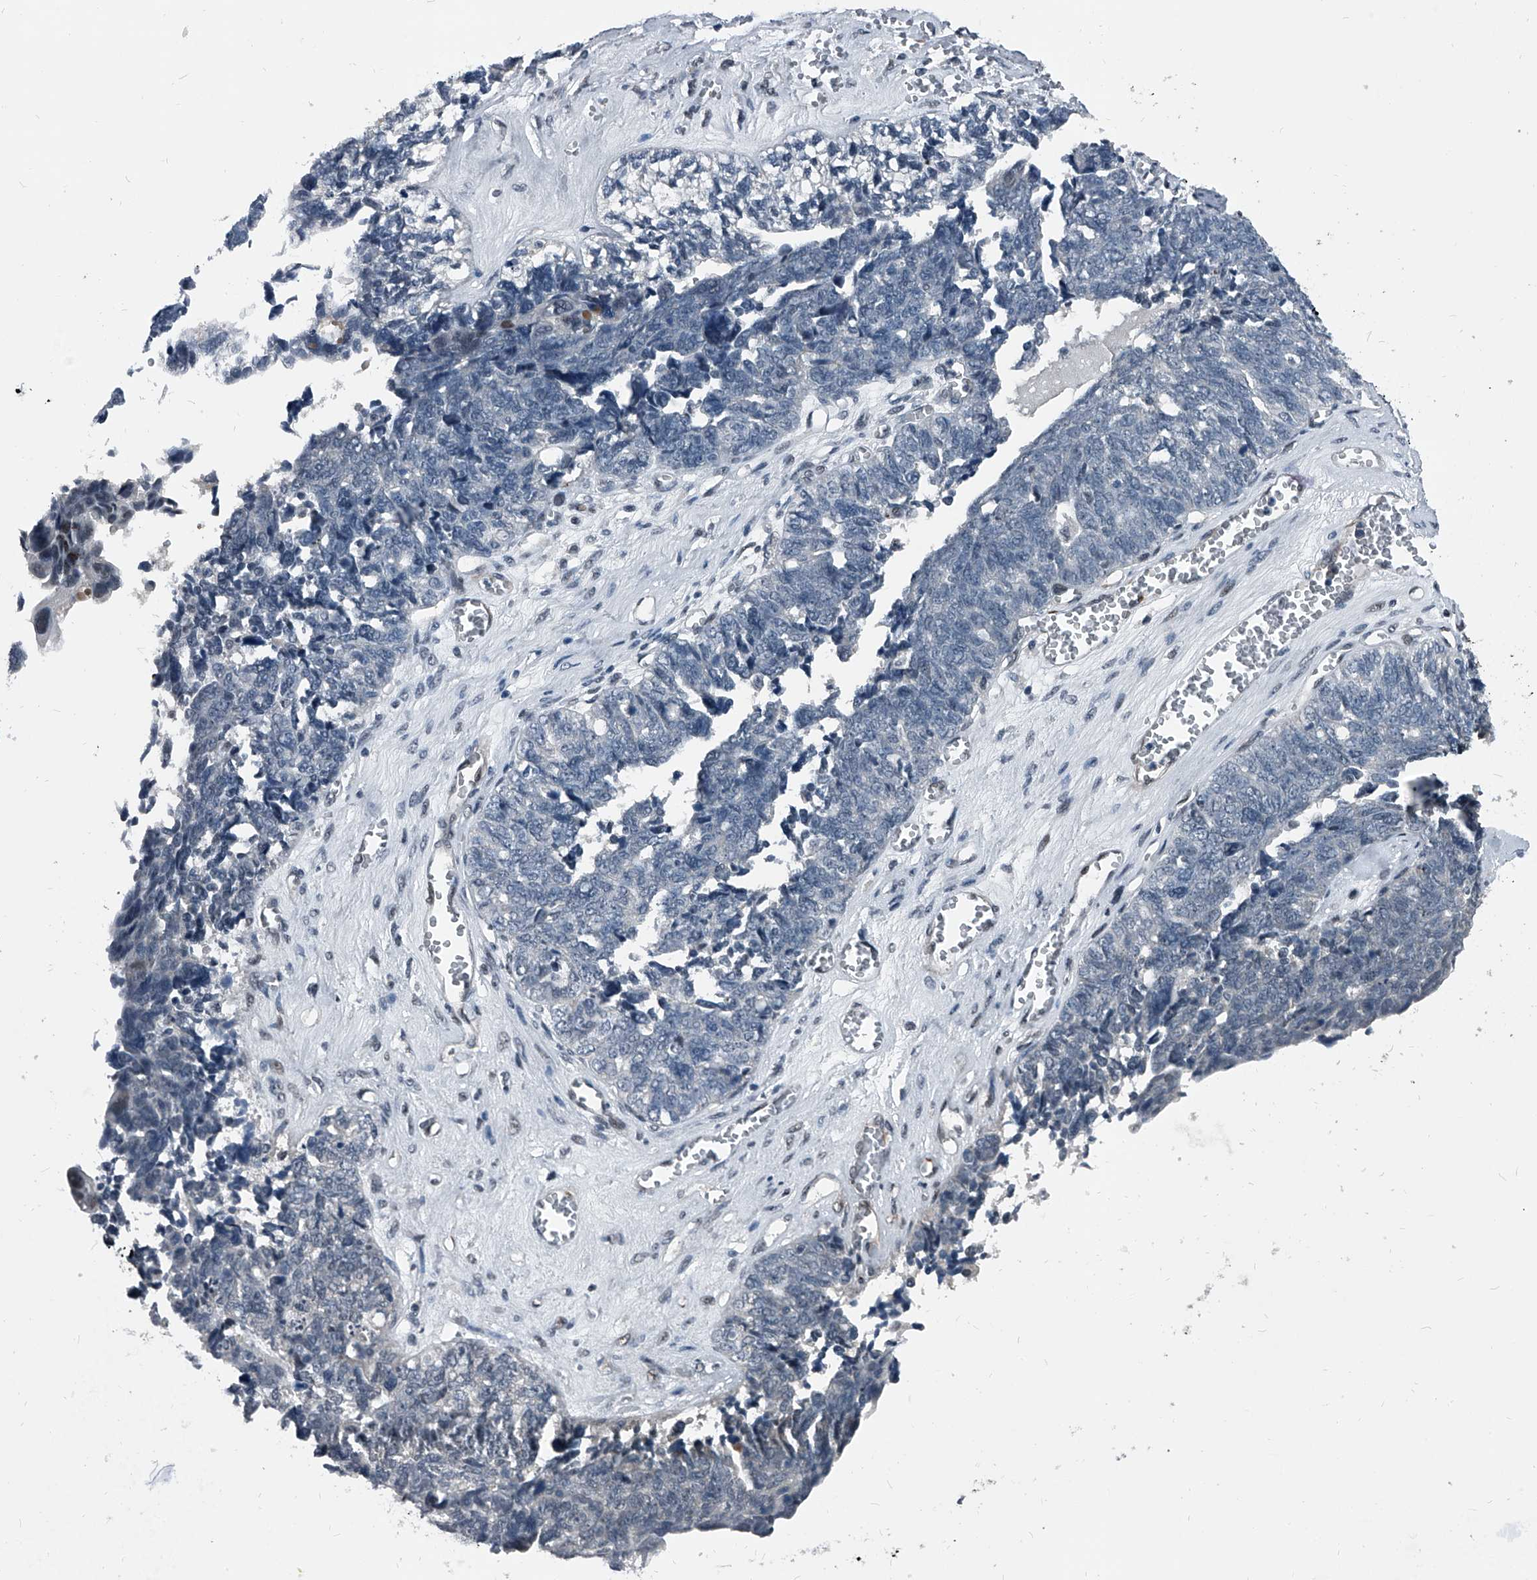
{"staining": {"intensity": "negative", "quantity": "none", "location": "none"}, "tissue": "ovarian cancer", "cell_type": "Tumor cells", "image_type": "cancer", "snomed": [{"axis": "morphology", "description": "Cystadenocarcinoma, serous, NOS"}, {"axis": "topography", "description": "Ovary"}], "caption": "This is an immunohistochemistry micrograph of ovarian cancer (serous cystadenocarcinoma). There is no positivity in tumor cells.", "gene": "MEN1", "patient": {"sex": "female", "age": 79}}